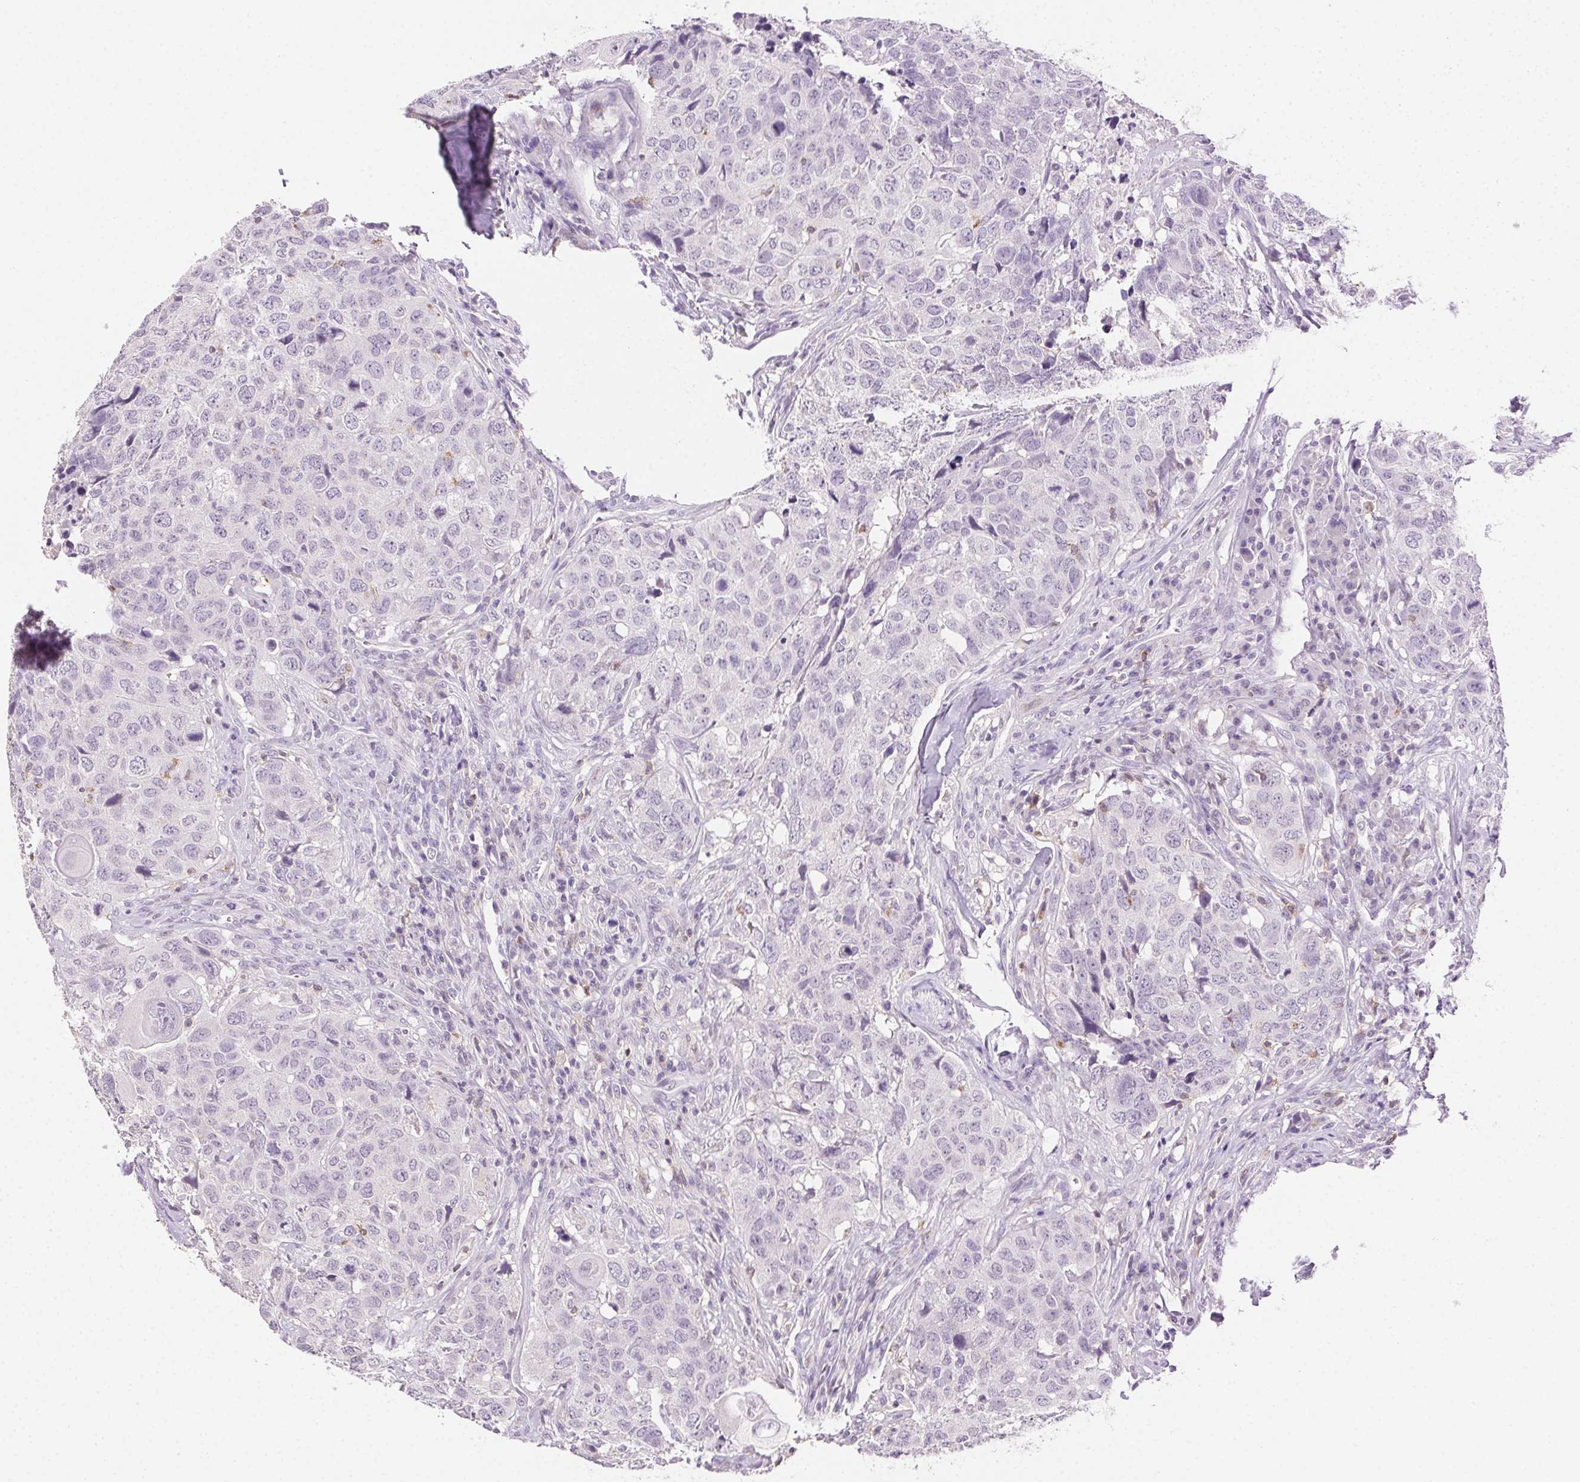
{"staining": {"intensity": "negative", "quantity": "none", "location": "none"}, "tissue": "head and neck cancer", "cell_type": "Tumor cells", "image_type": "cancer", "snomed": [{"axis": "morphology", "description": "Normal tissue, NOS"}, {"axis": "morphology", "description": "Squamous cell carcinoma, NOS"}, {"axis": "topography", "description": "Skeletal muscle"}, {"axis": "topography", "description": "Vascular tissue"}, {"axis": "topography", "description": "Peripheral nerve tissue"}, {"axis": "topography", "description": "Head-Neck"}], "caption": "Immunohistochemistry (IHC) histopathology image of neoplastic tissue: human head and neck cancer stained with DAB (3,3'-diaminobenzidine) demonstrates no significant protein positivity in tumor cells. The staining was performed using DAB to visualize the protein expression in brown, while the nuclei were stained in blue with hematoxylin (Magnification: 20x).", "gene": "AKAP5", "patient": {"sex": "male", "age": 66}}